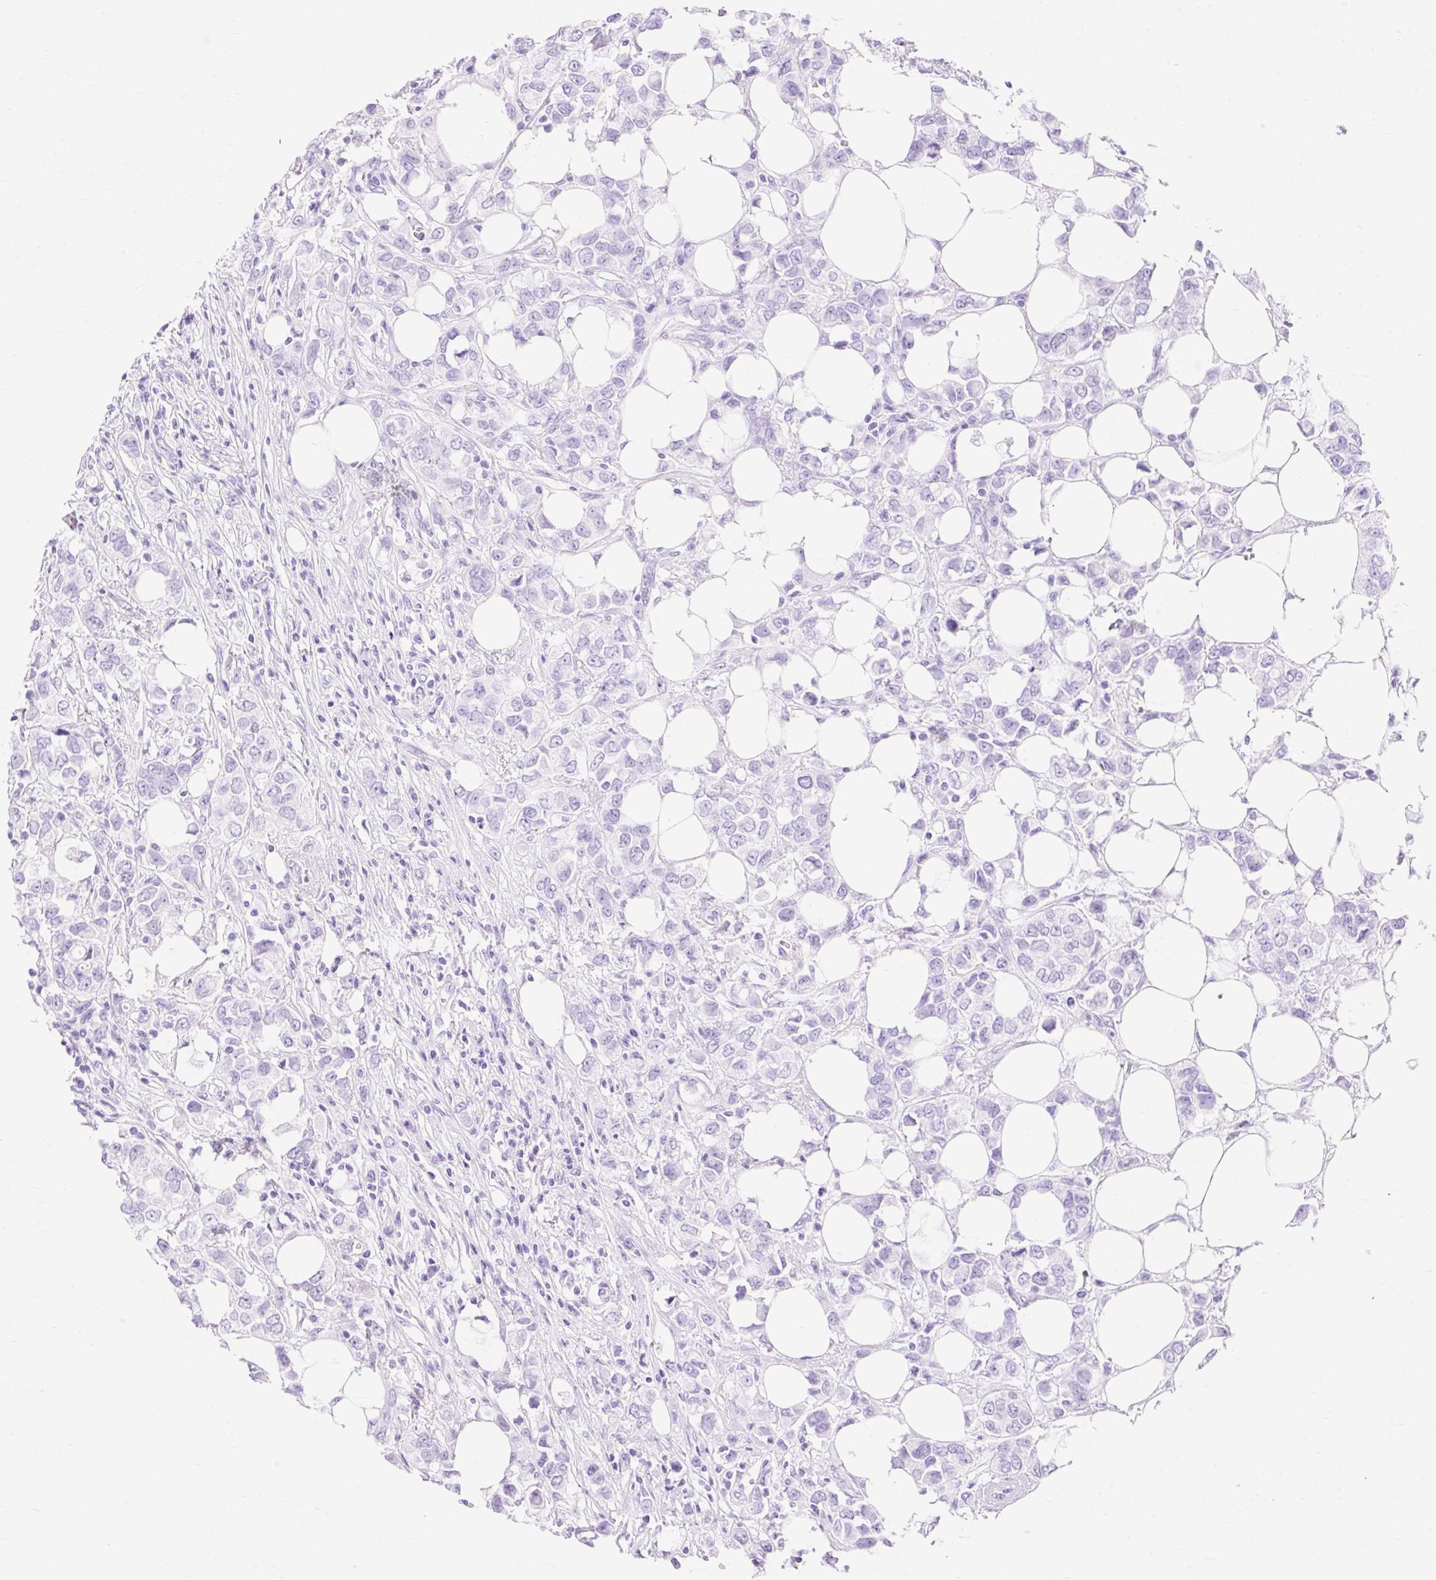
{"staining": {"intensity": "negative", "quantity": "none", "location": "none"}, "tissue": "breast cancer", "cell_type": "Tumor cells", "image_type": "cancer", "snomed": [{"axis": "morphology", "description": "Lobular carcinoma"}, {"axis": "topography", "description": "Breast"}], "caption": "Immunohistochemistry (IHC) image of human lobular carcinoma (breast) stained for a protein (brown), which reveals no staining in tumor cells. The staining was performed using DAB to visualize the protein expression in brown, while the nuclei were stained in blue with hematoxylin (Magnification: 20x).", "gene": "MBP", "patient": {"sex": "female", "age": 91}}